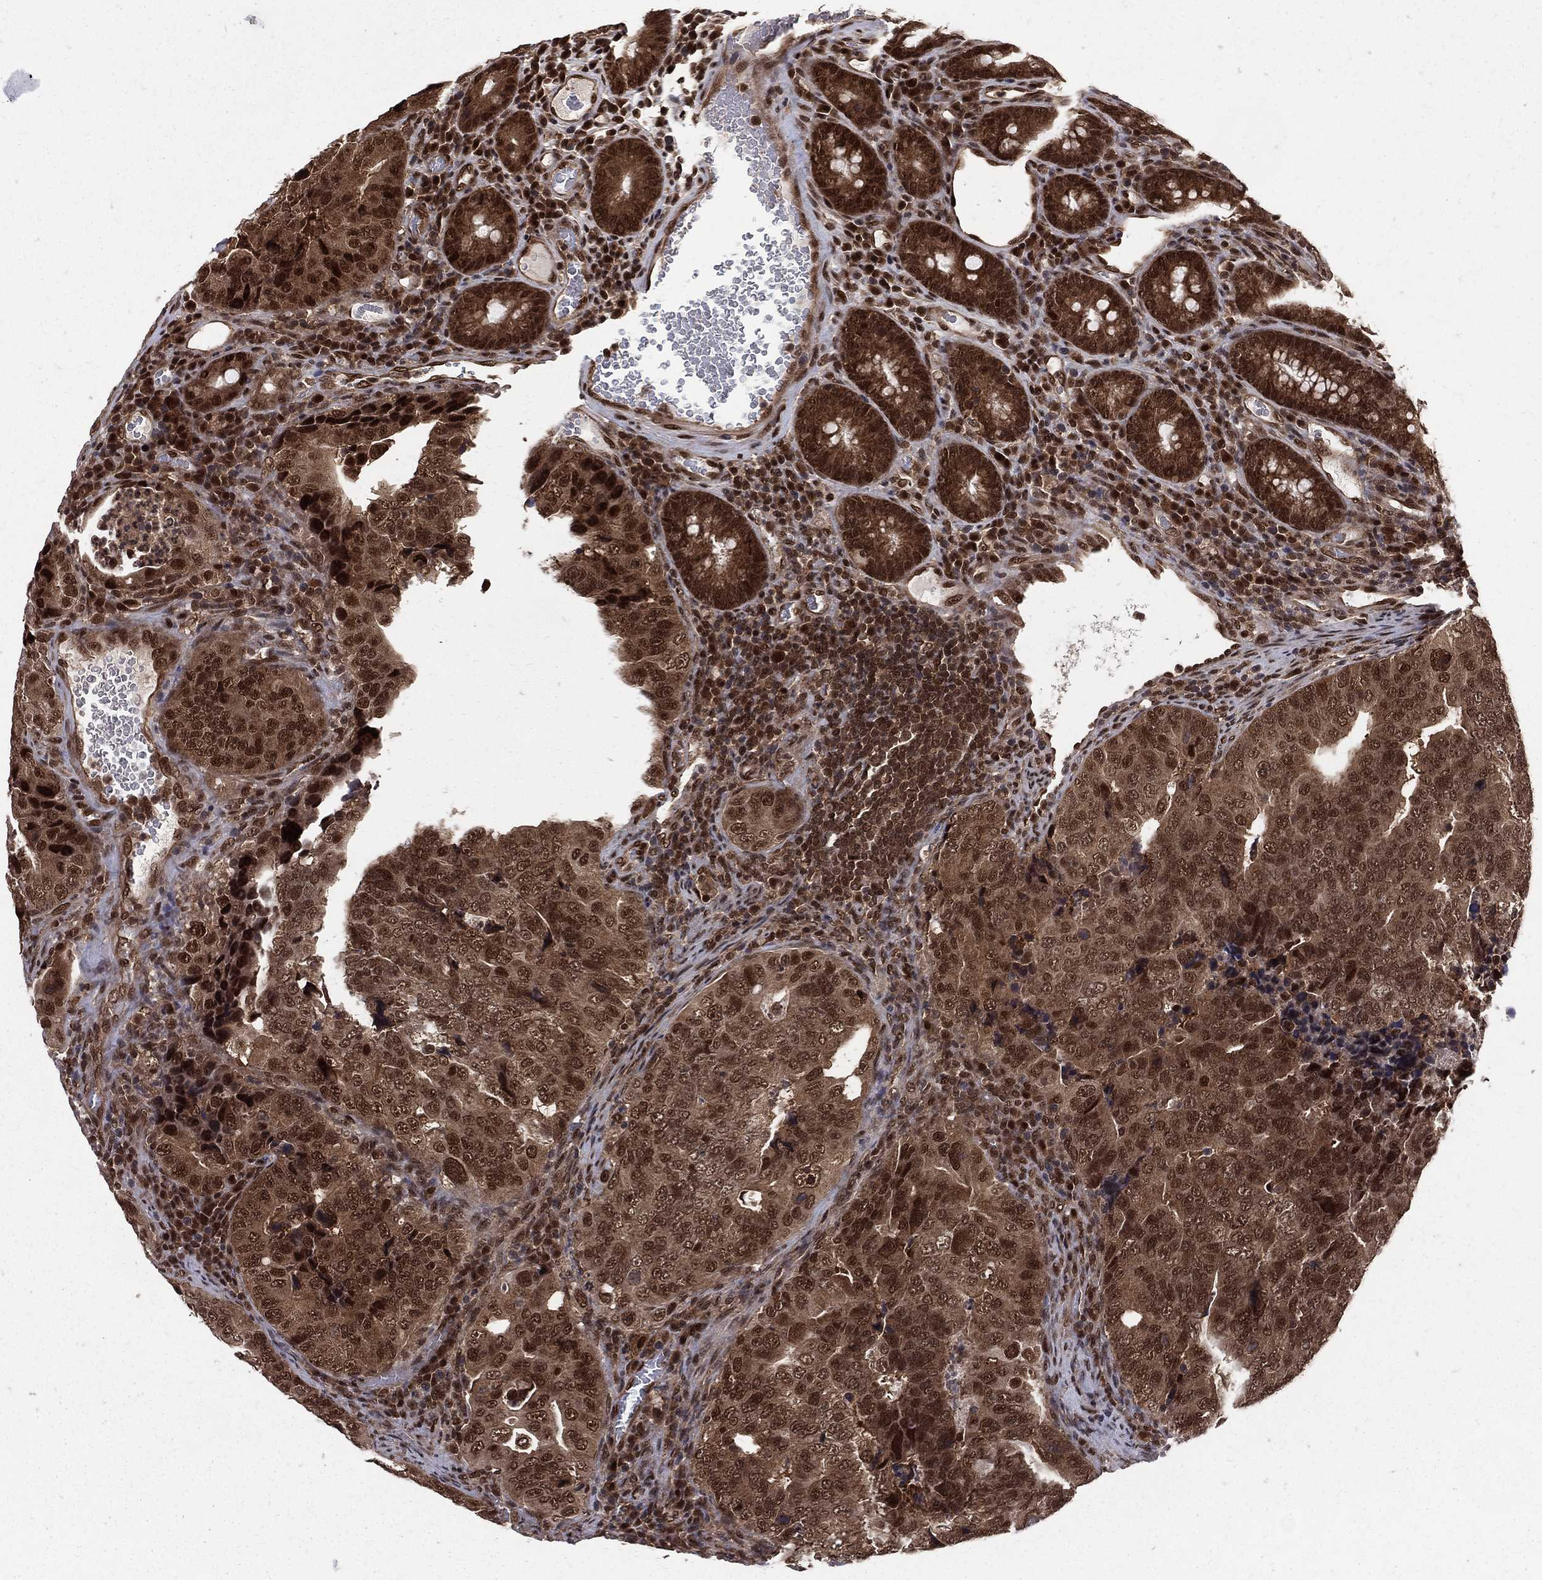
{"staining": {"intensity": "strong", "quantity": "<25%", "location": "cytoplasmic/membranous,nuclear"}, "tissue": "colorectal cancer", "cell_type": "Tumor cells", "image_type": "cancer", "snomed": [{"axis": "morphology", "description": "Adenocarcinoma, NOS"}, {"axis": "topography", "description": "Colon"}], "caption": "Immunohistochemical staining of colorectal cancer (adenocarcinoma) demonstrates medium levels of strong cytoplasmic/membranous and nuclear protein staining in about <25% of tumor cells.", "gene": "COPS4", "patient": {"sex": "female", "age": 72}}